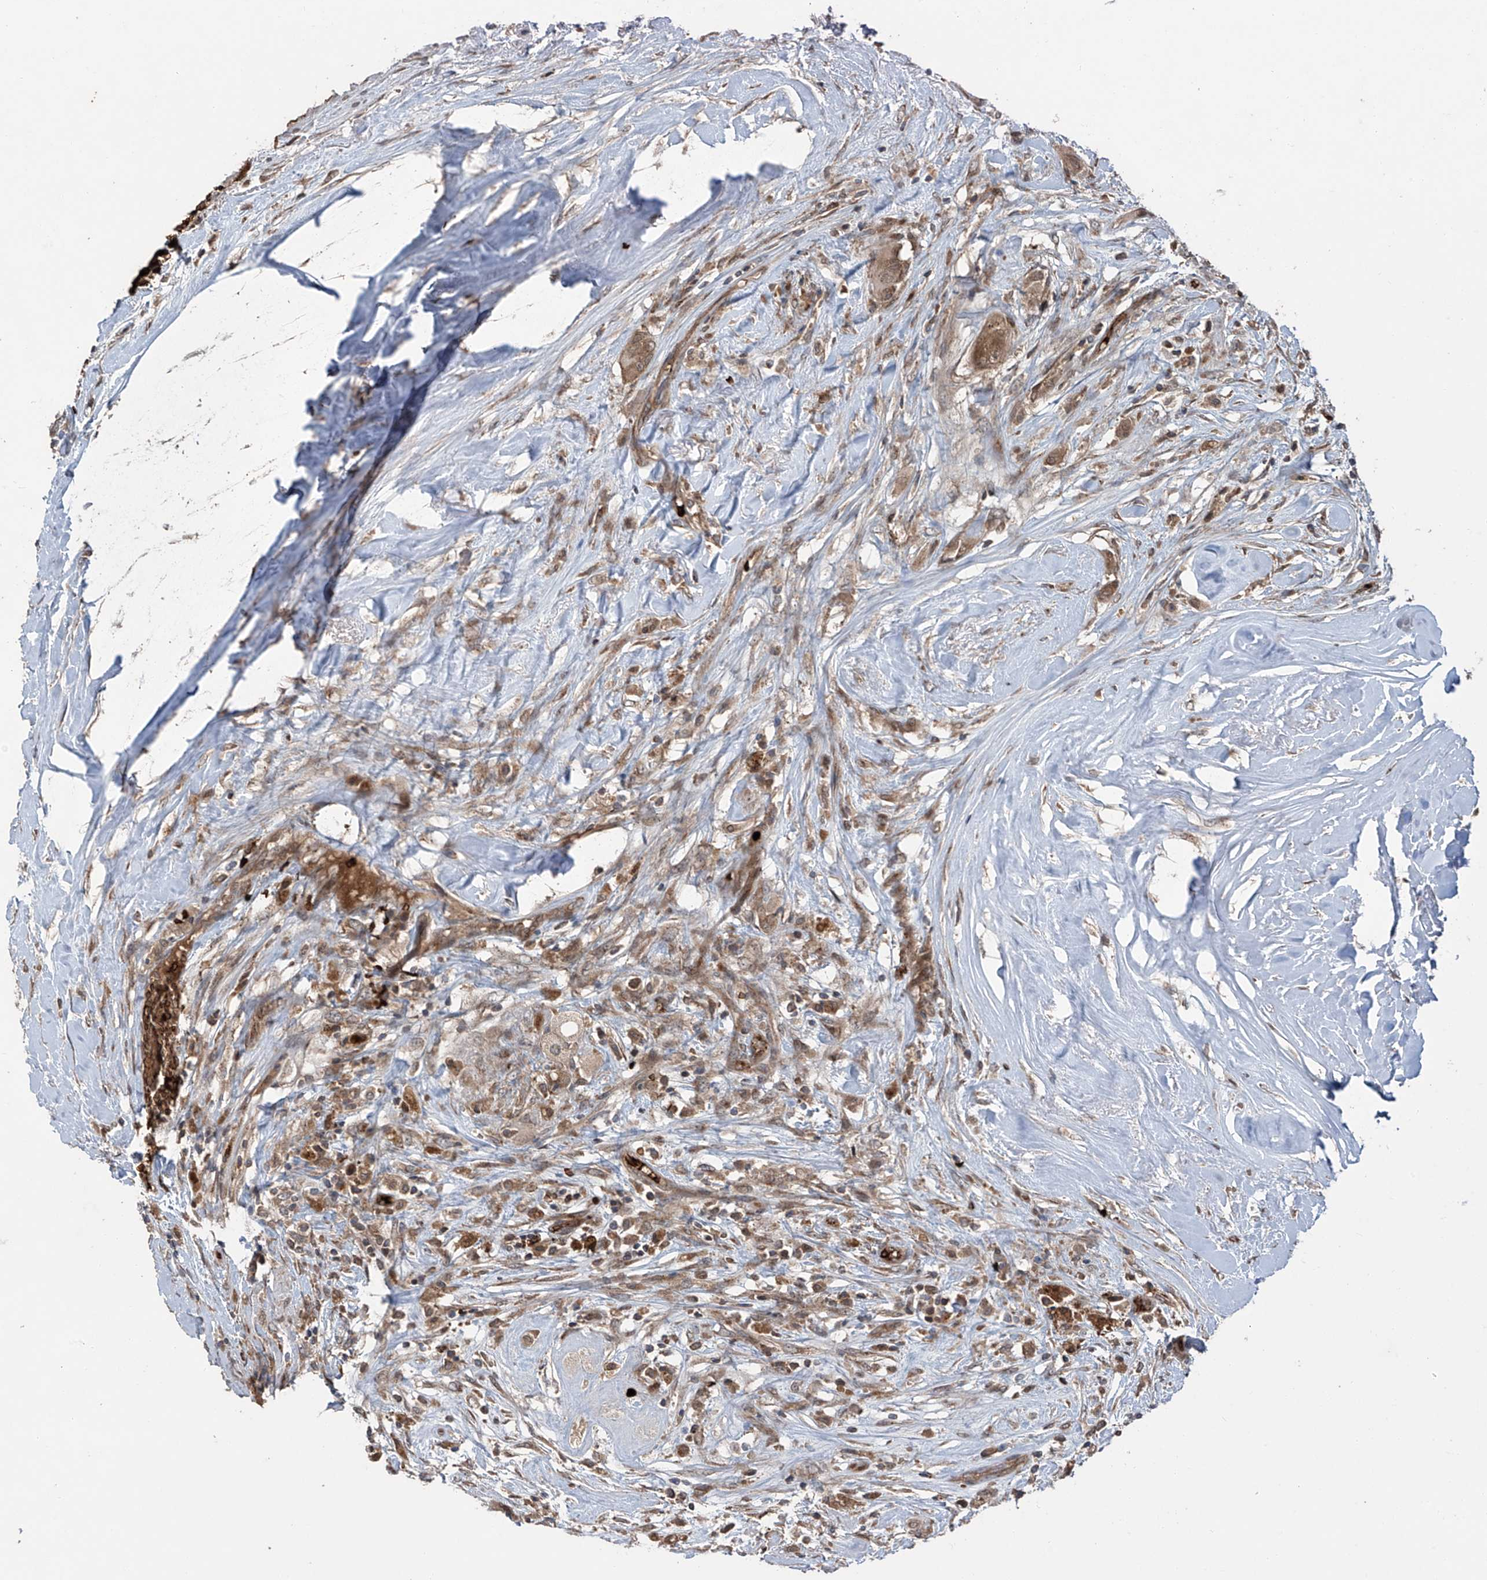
{"staining": {"intensity": "weak", "quantity": ">75%", "location": "cytoplasmic/membranous"}, "tissue": "thyroid cancer", "cell_type": "Tumor cells", "image_type": "cancer", "snomed": [{"axis": "morphology", "description": "Papillary adenocarcinoma, NOS"}, {"axis": "topography", "description": "Thyroid gland"}], "caption": "Protein expression analysis of thyroid papillary adenocarcinoma shows weak cytoplasmic/membranous staining in about >75% of tumor cells.", "gene": "ZDHHC9", "patient": {"sex": "female", "age": 59}}